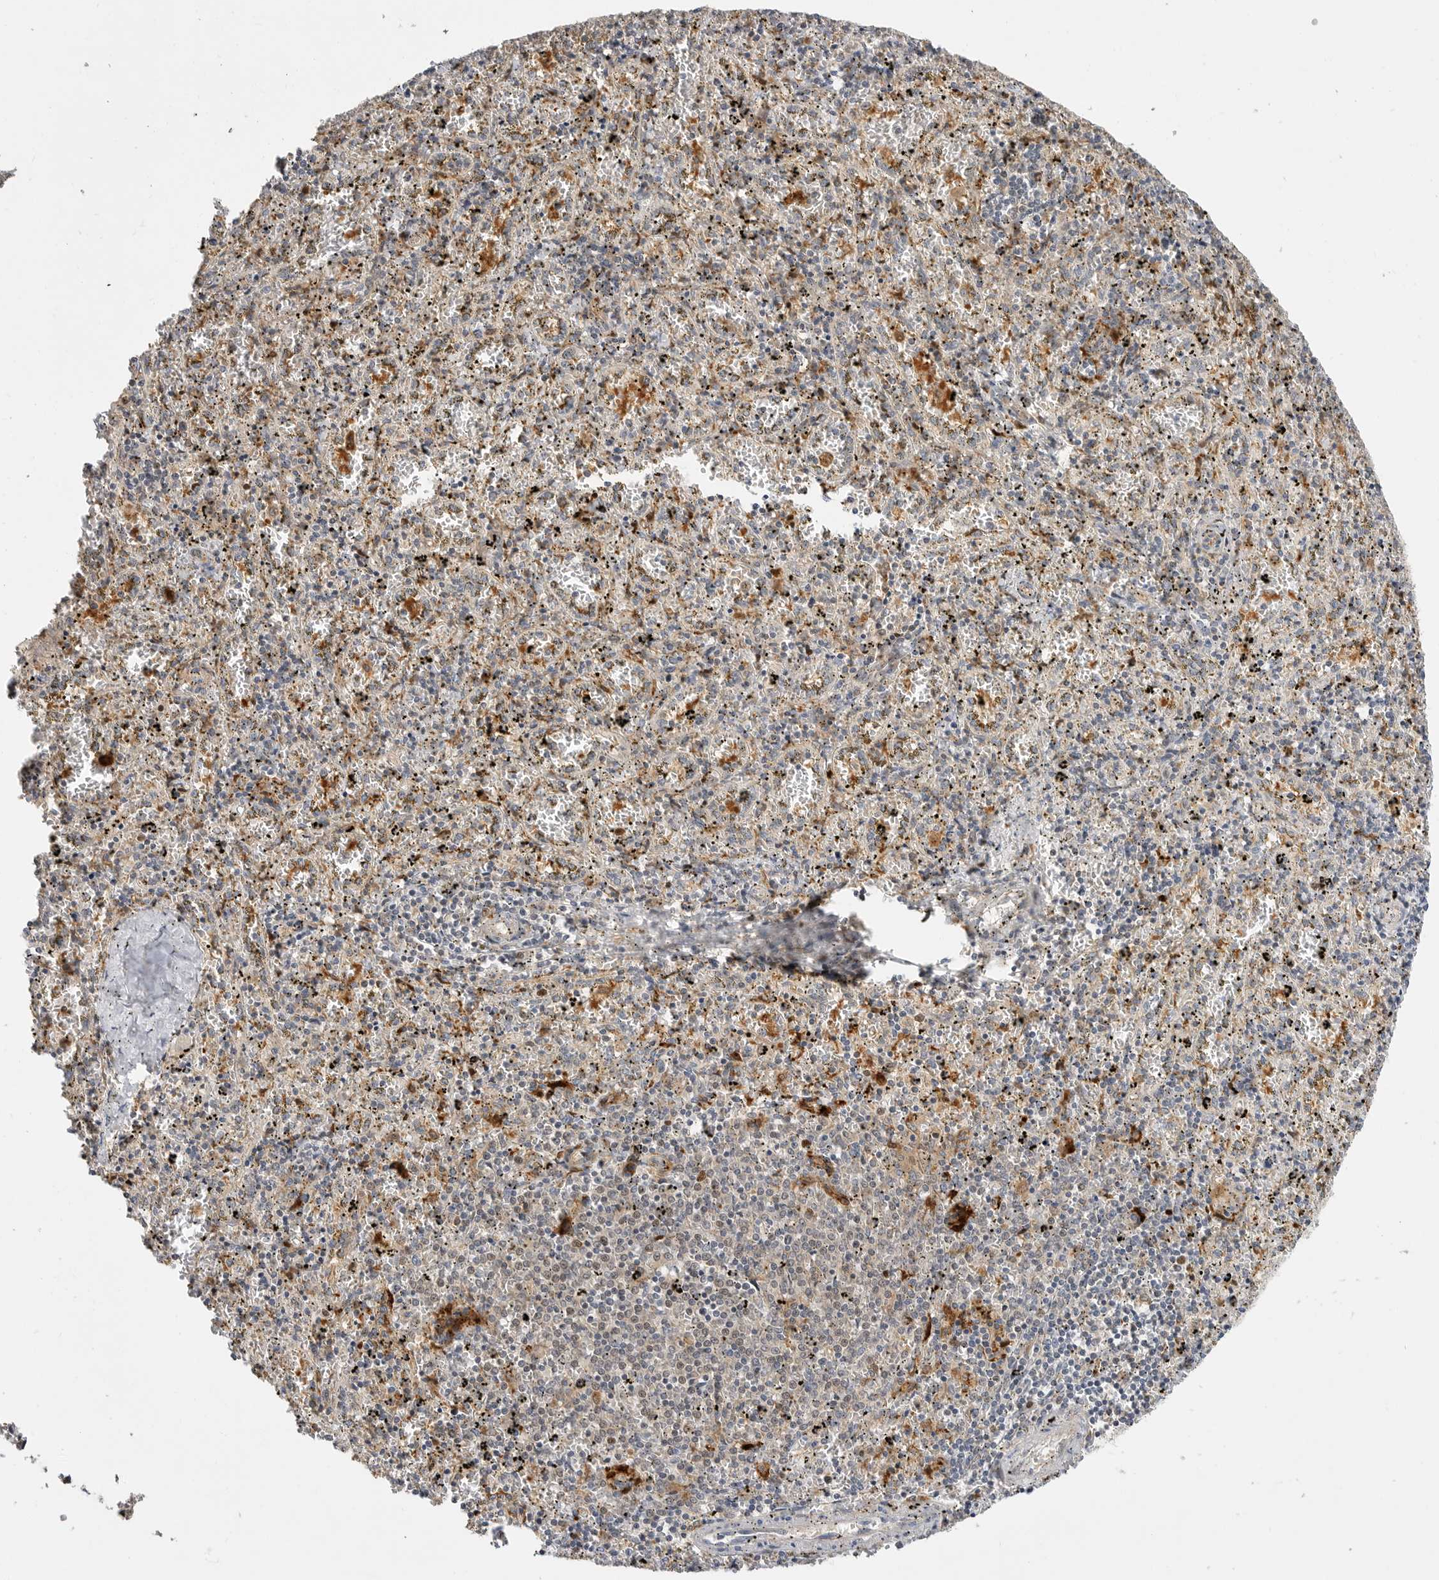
{"staining": {"intensity": "weak", "quantity": "<25%", "location": "cytoplasmic/membranous"}, "tissue": "spleen", "cell_type": "Cells in red pulp", "image_type": "normal", "snomed": [{"axis": "morphology", "description": "Normal tissue, NOS"}, {"axis": "topography", "description": "Spleen"}], "caption": "The micrograph demonstrates no staining of cells in red pulp in benign spleen. The staining was performed using DAB (3,3'-diaminobenzidine) to visualize the protein expression in brown, while the nuclei were stained in blue with hematoxylin (Magnification: 20x).", "gene": "CSNK1G3", "patient": {"sex": "male", "age": 11}}